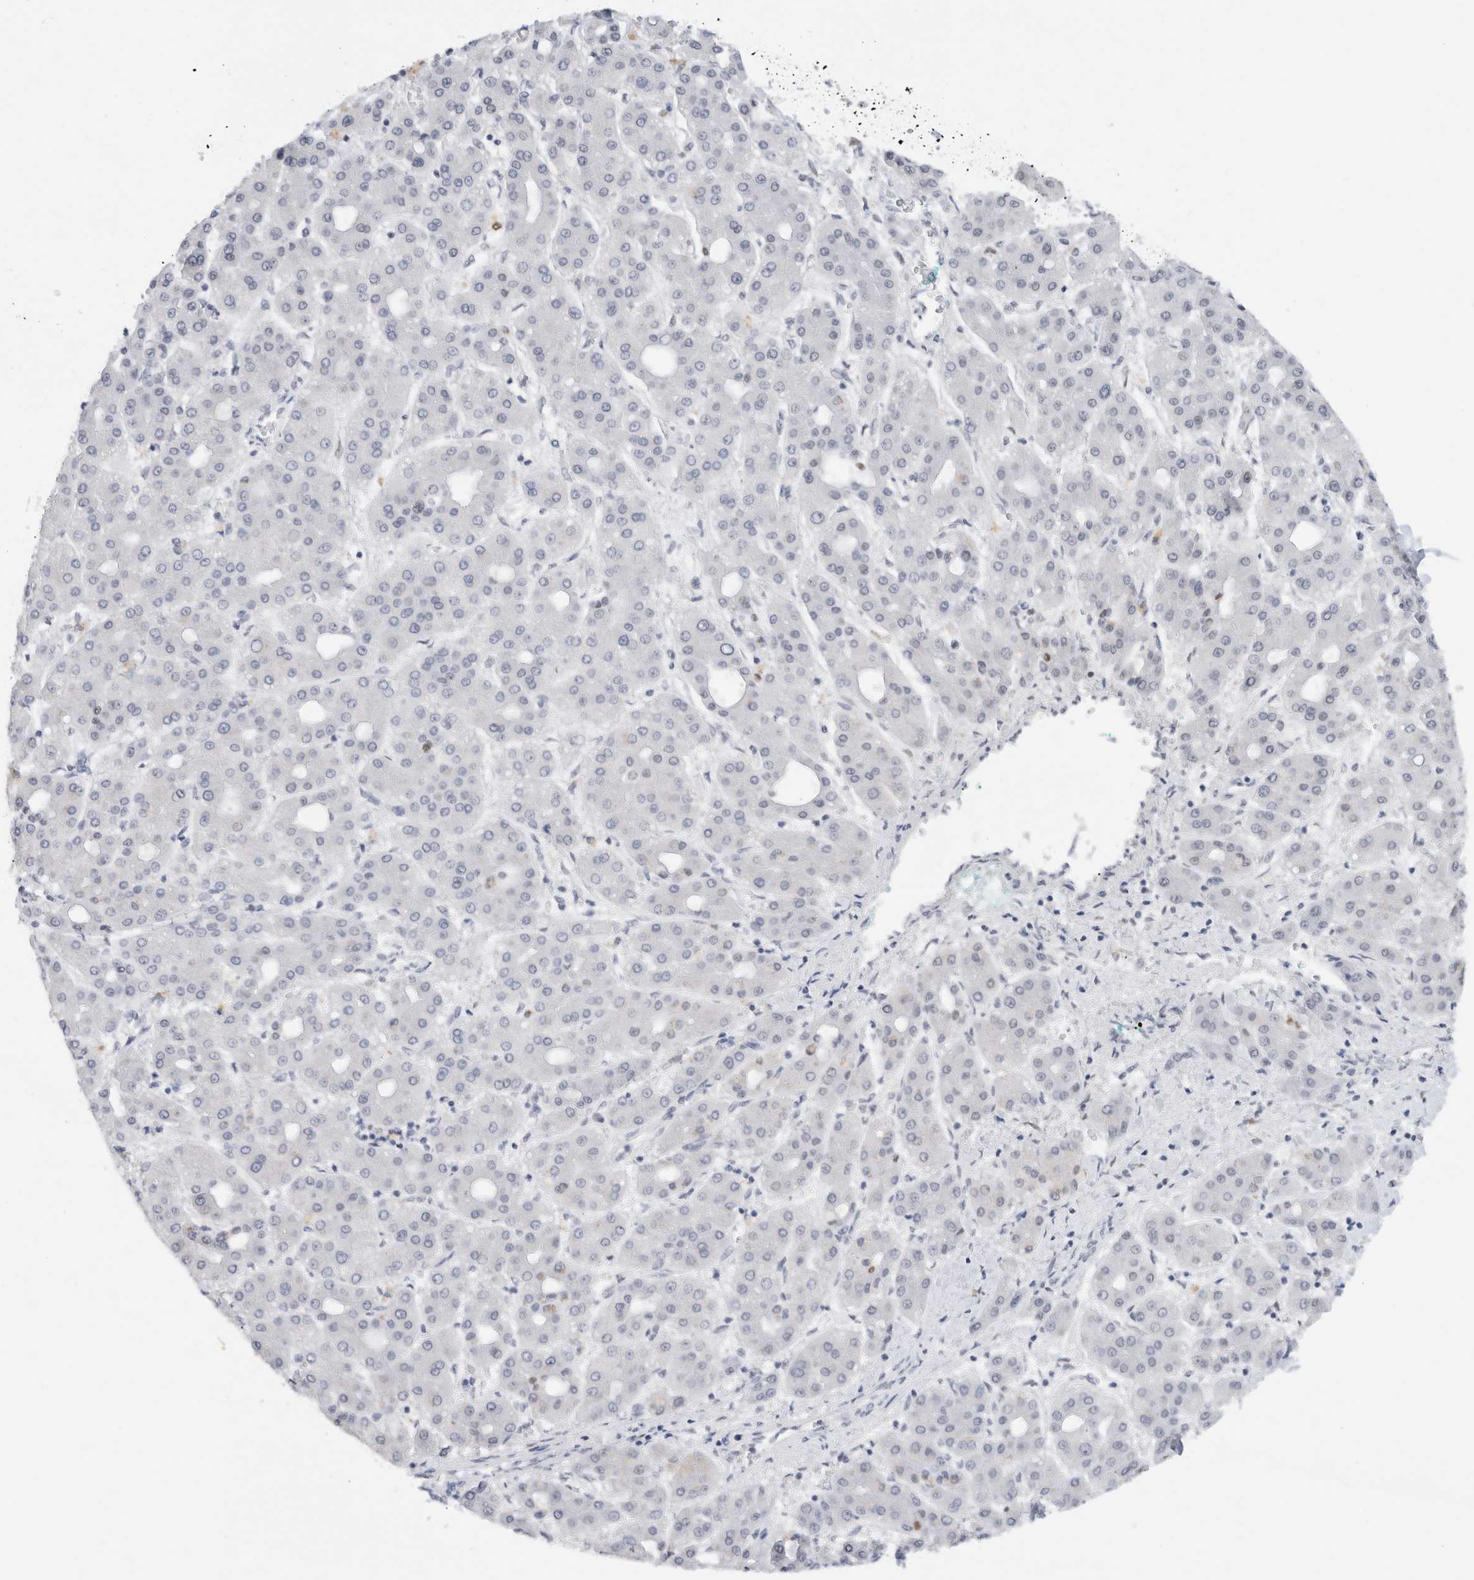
{"staining": {"intensity": "negative", "quantity": "none", "location": "none"}, "tissue": "liver cancer", "cell_type": "Tumor cells", "image_type": "cancer", "snomed": [{"axis": "morphology", "description": "Carcinoma, Hepatocellular, NOS"}, {"axis": "topography", "description": "Liver"}], "caption": "Immunohistochemistry (IHC) image of neoplastic tissue: liver hepatocellular carcinoma stained with DAB (3,3'-diaminobenzidine) demonstrates no significant protein expression in tumor cells. The staining was performed using DAB to visualize the protein expression in brown, while the nuclei were stained in blue with hematoxylin (Magnification: 20x).", "gene": "COPS7A", "patient": {"sex": "male", "age": 65}}